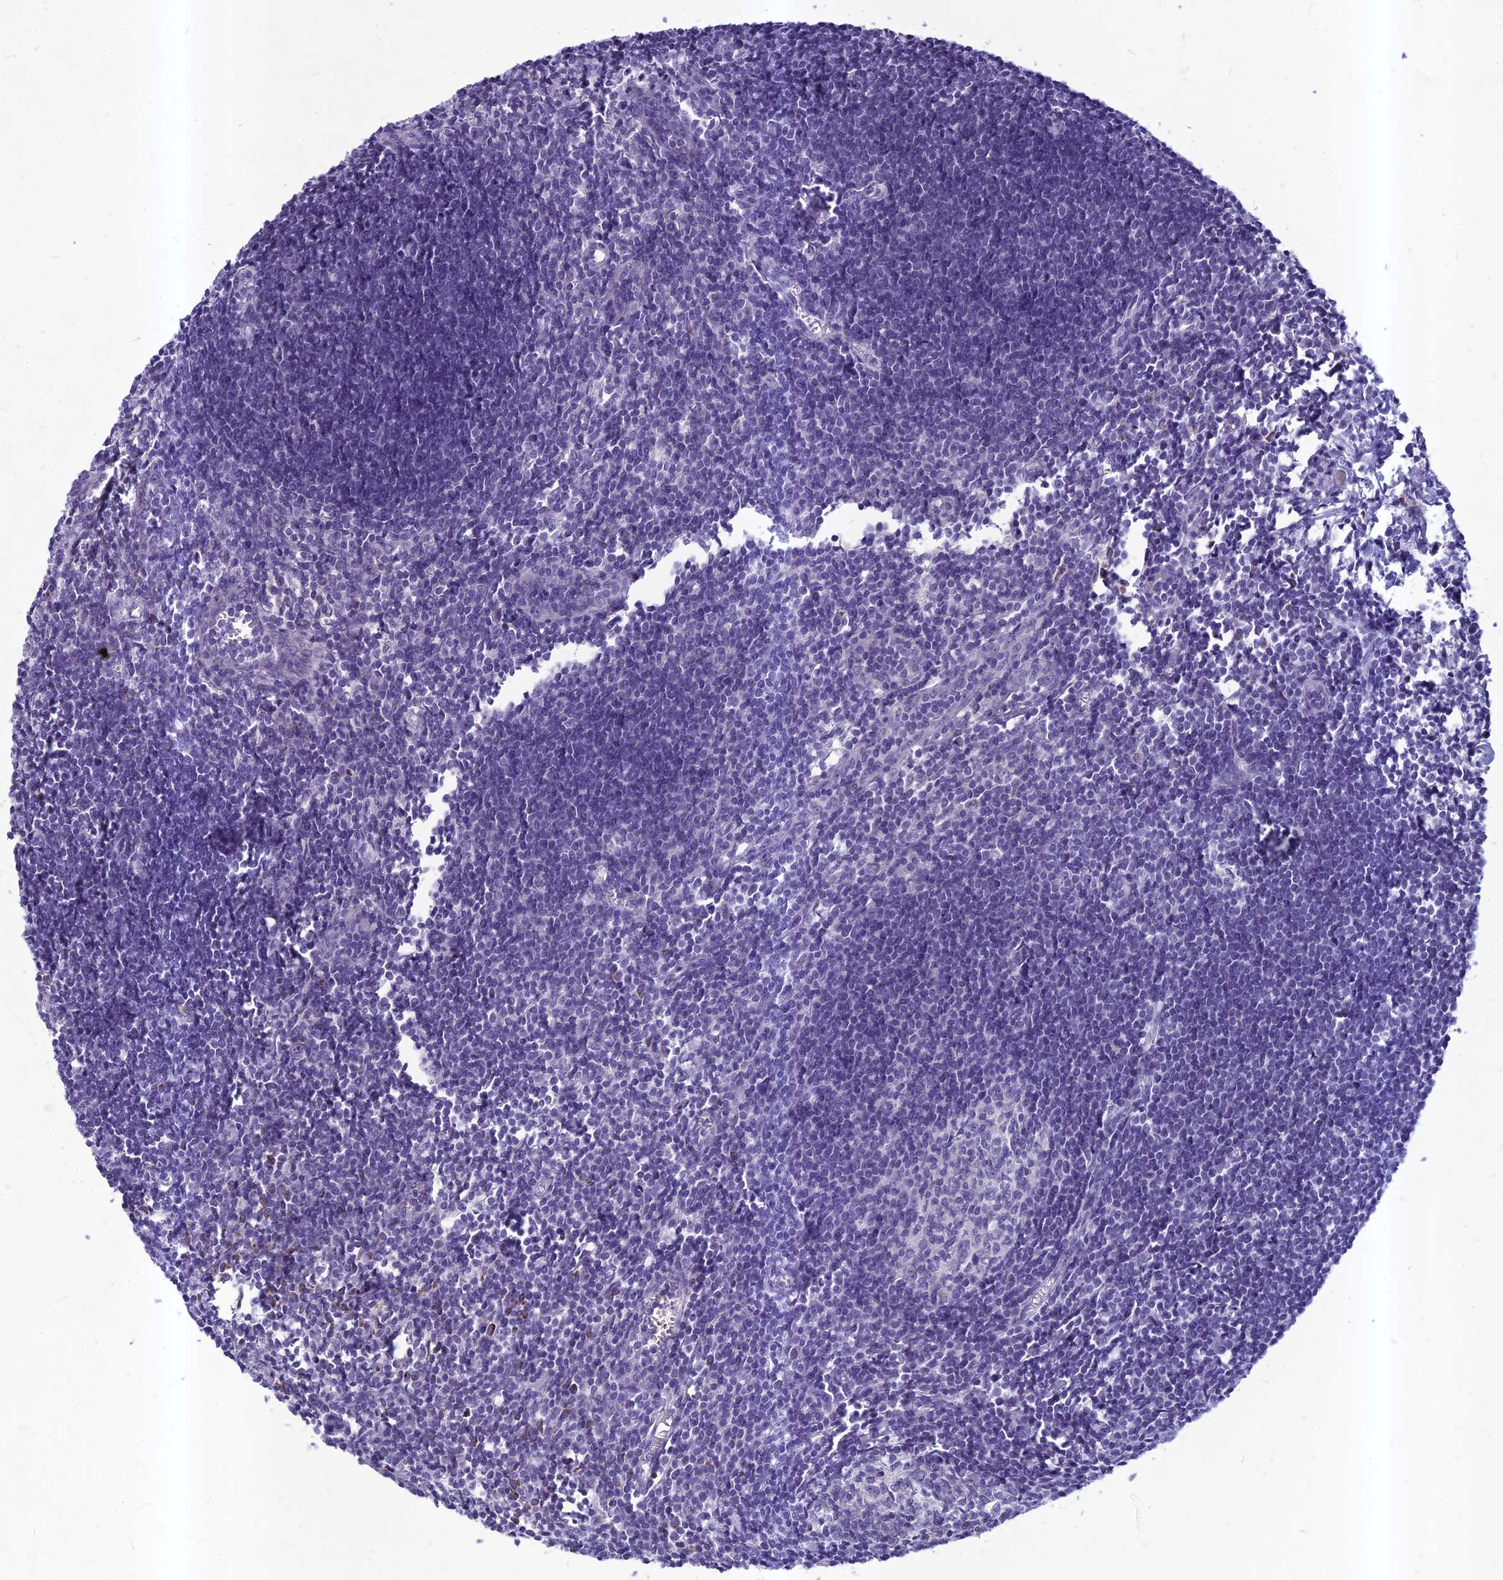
{"staining": {"intensity": "negative", "quantity": "none", "location": "none"}, "tissue": "lymph node", "cell_type": "Germinal center cells", "image_type": "normal", "snomed": [{"axis": "morphology", "description": "Normal tissue, NOS"}, {"axis": "morphology", "description": "Malignant melanoma, Metastatic site"}, {"axis": "topography", "description": "Lymph node"}], "caption": "A high-resolution image shows IHC staining of benign lymph node, which reveals no significant expression in germinal center cells. Brightfield microscopy of immunohistochemistry (IHC) stained with DAB (3,3'-diaminobenzidine) (brown) and hematoxylin (blue), captured at high magnification.", "gene": "HIGD1A", "patient": {"sex": "male", "age": 41}}